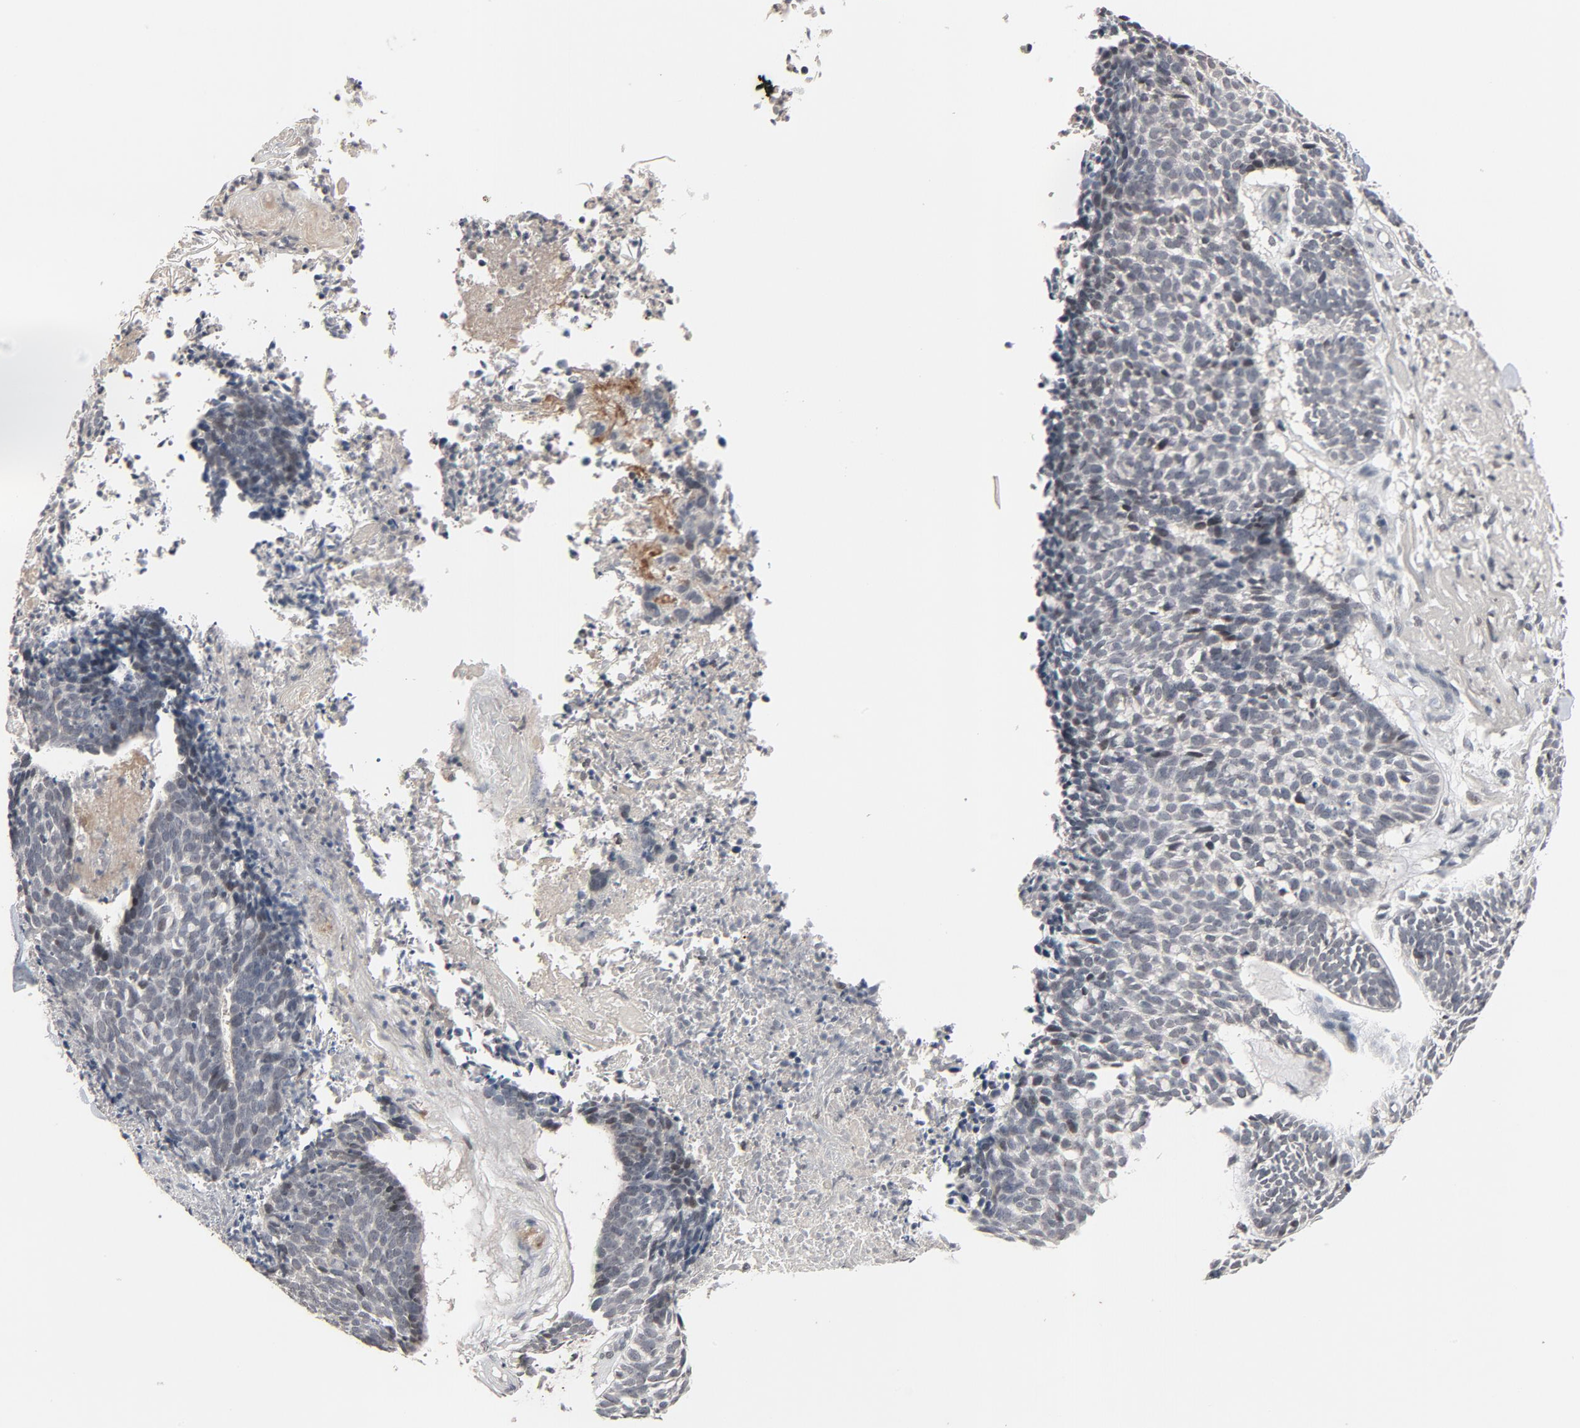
{"staining": {"intensity": "negative", "quantity": "none", "location": "none"}, "tissue": "skin cancer", "cell_type": "Tumor cells", "image_type": "cancer", "snomed": [{"axis": "morphology", "description": "Basal cell carcinoma"}, {"axis": "topography", "description": "Skin"}], "caption": "Immunohistochemistry of basal cell carcinoma (skin) displays no expression in tumor cells.", "gene": "MT3", "patient": {"sex": "female", "age": 87}}